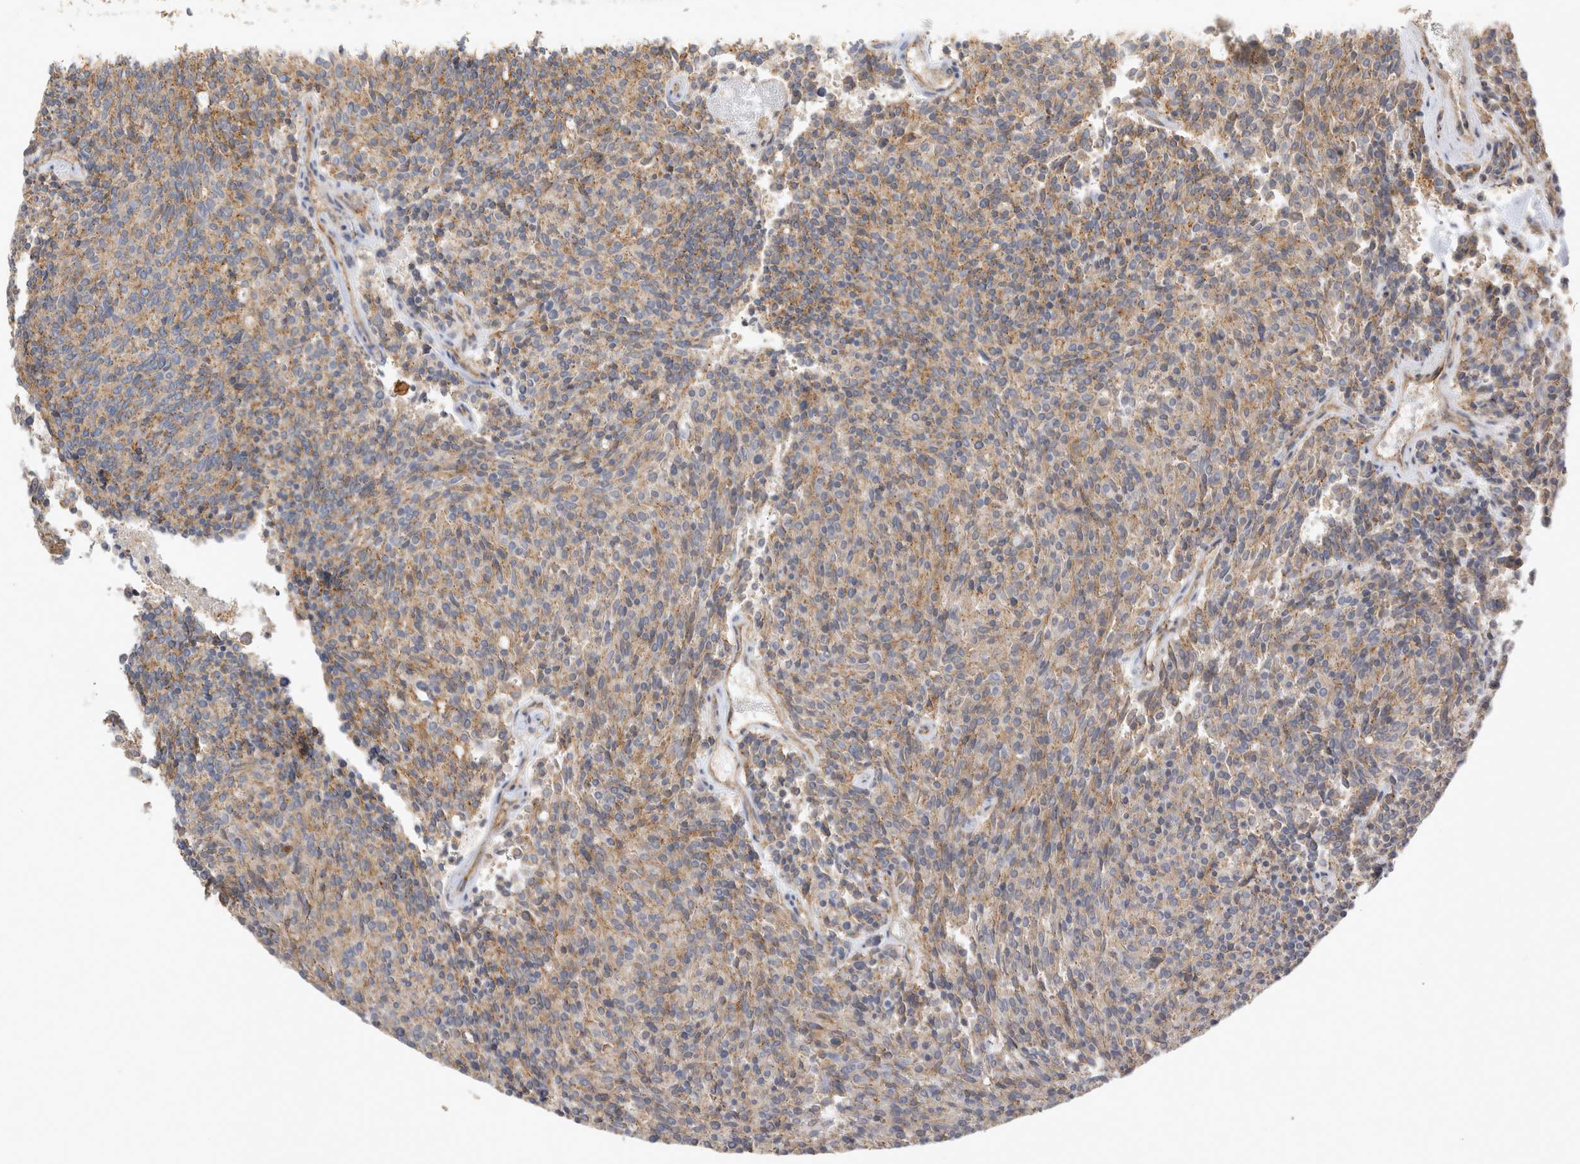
{"staining": {"intensity": "moderate", "quantity": "25%-75%", "location": "cytoplasmic/membranous"}, "tissue": "carcinoid", "cell_type": "Tumor cells", "image_type": "cancer", "snomed": [{"axis": "morphology", "description": "Carcinoid, malignant, NOS"}, {"axis": "topography", "description": "Pancreas"}], "caption": "The micrograph shows staining of carcinoid (malignant), revealing moderate cytoplasmic/membranous protein positivity (brown color) within tumor cells.", "gene": "CHMP6", "patient": {"sex": "female", "age": 54}}